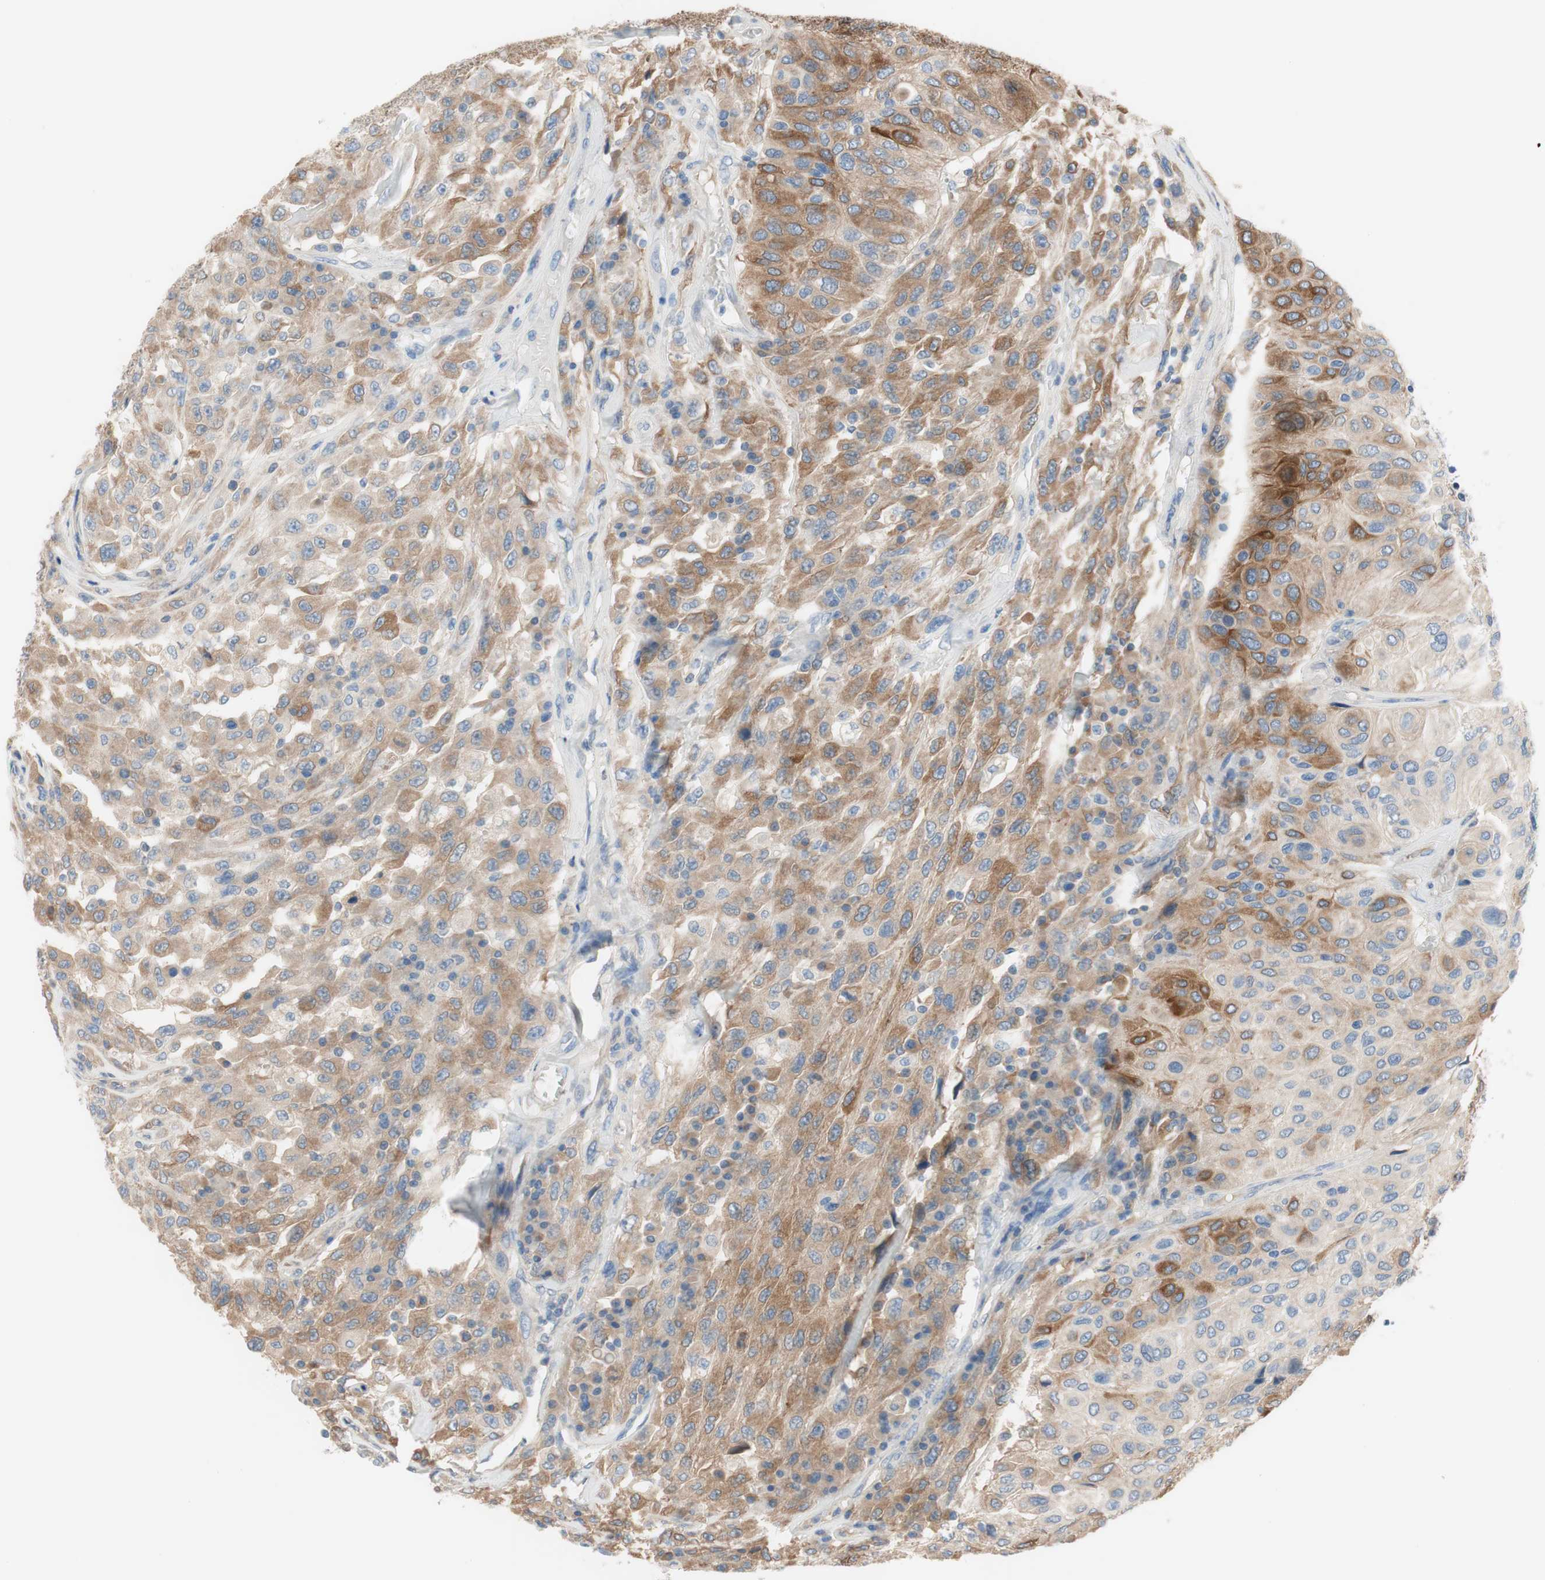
{"staining": {"intensity": "strong", "quantity": ">75%", "location": "cytoplasmic/membranous"}, "tissue": "urothelial cancer", "cell_type": "Tumor cells", "image_type": "cancer", "snomed": [{"axis": "morphology", "description": "Urothelial carcinoma, High grade"}, {"axis": "topography", "description": "Urinary bladder"}], "caption": "Urothelial cancer stained for a protein (brown) reveals strong cytoplasmic/membranous positive expression in approximately >75% of tumor cells.", "gene": "FDFT1", "patient": {"sex": "male", "age": 66}}